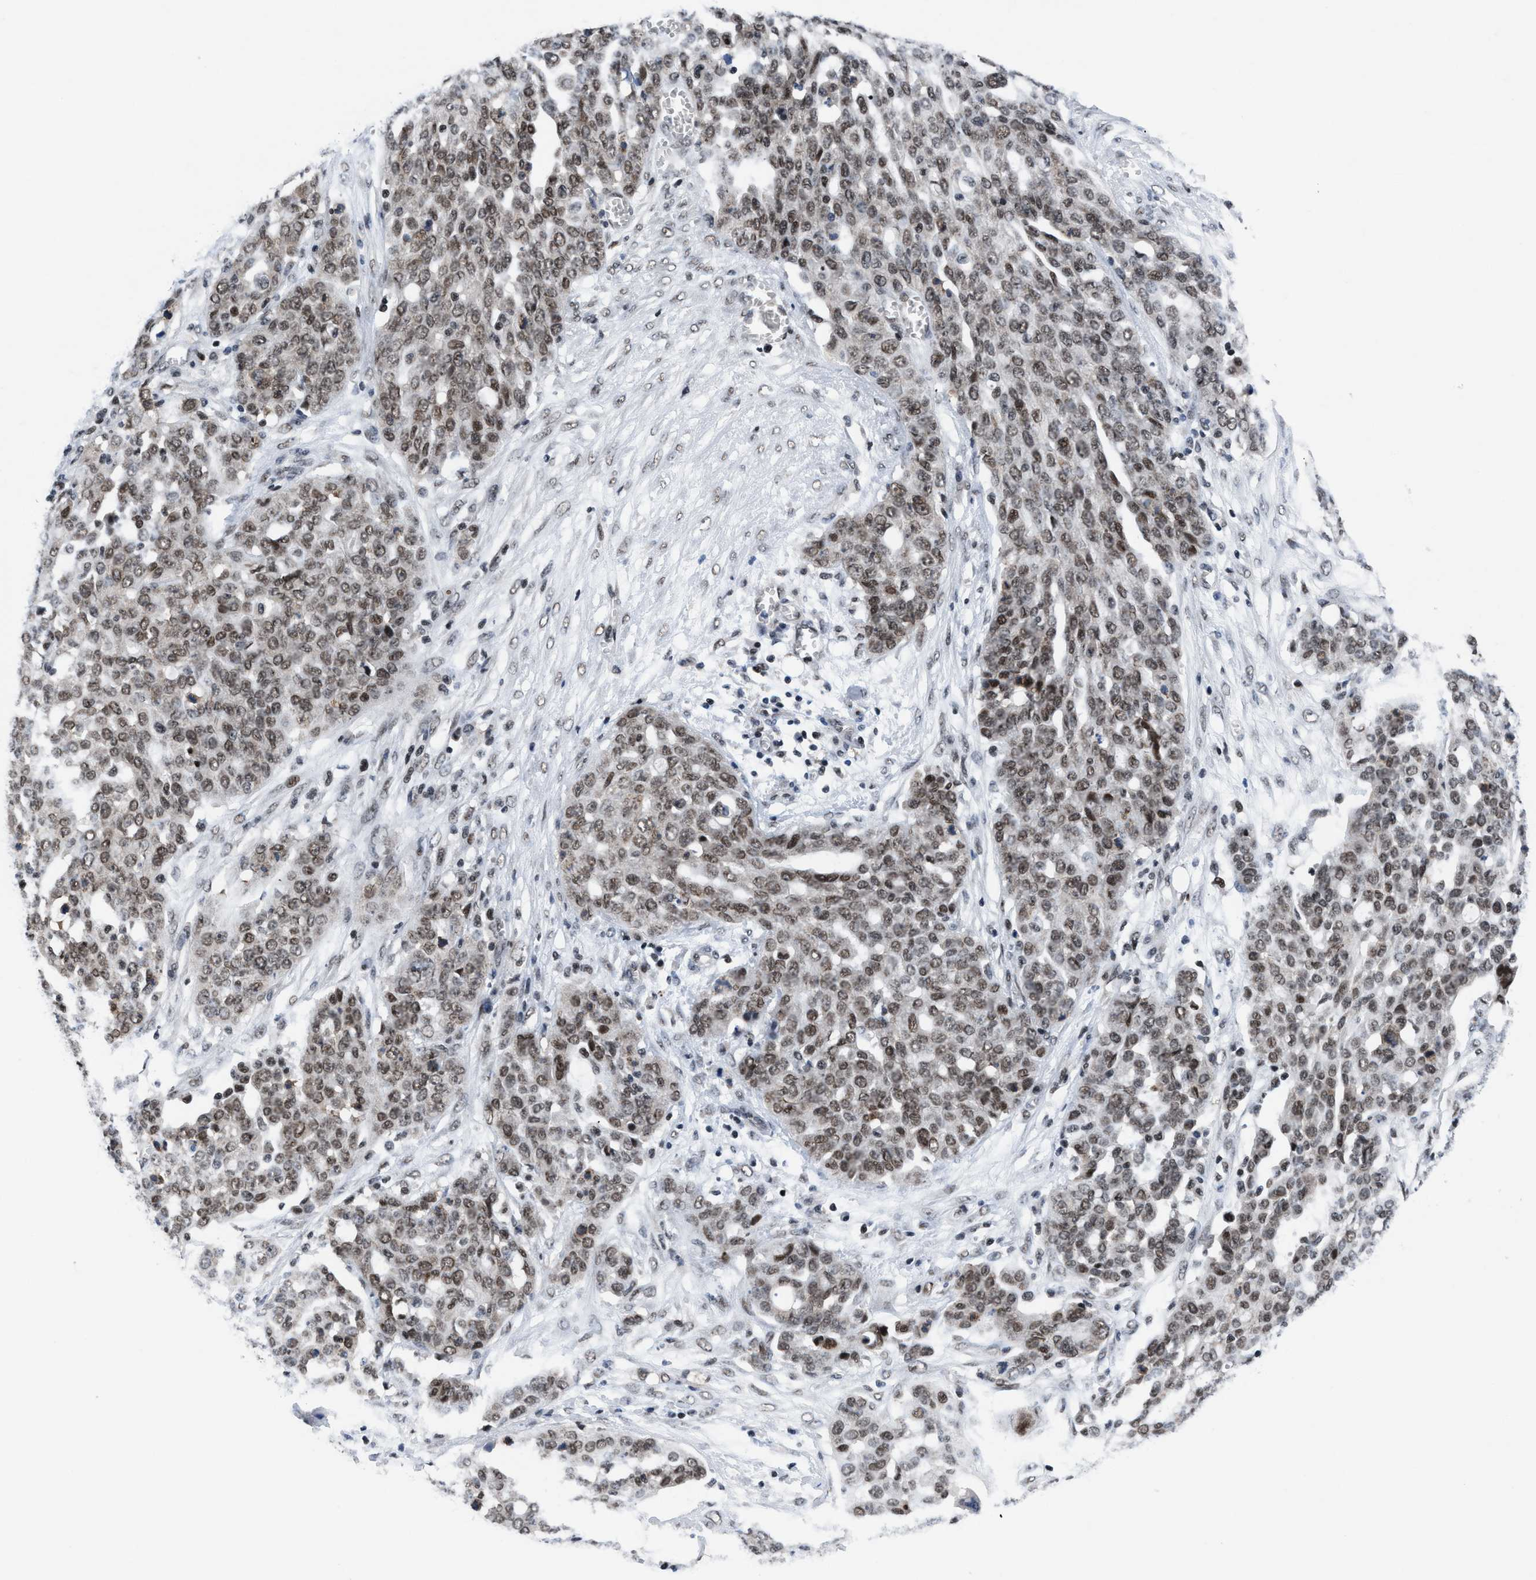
{"staining": {"intensity": "weak", "quantity": ">75%", "location": "nuclear"}, "tissue": "ovarian cancer", "cell_type": "Tumor cells", "image_type": "cancer", "snomed": [{"axis": "morphology", "description": "Cystadenocarcinoma, serous, NOS"}, {"axis": "topography", "description": "Soft tissue"}, {"axis": "topography", "description": "Ovary"}], "caption": "Immunohistochemistry (IHC) histopathology image of human ovarian cancer (serous cystadenocarcinoma) stained for a protein (brown), which reveals low levels of weak nuclear expression in approximately >75% of tumor cells.", "gene": "WDR81", "patient": {"sex": "female", "age": 57}}